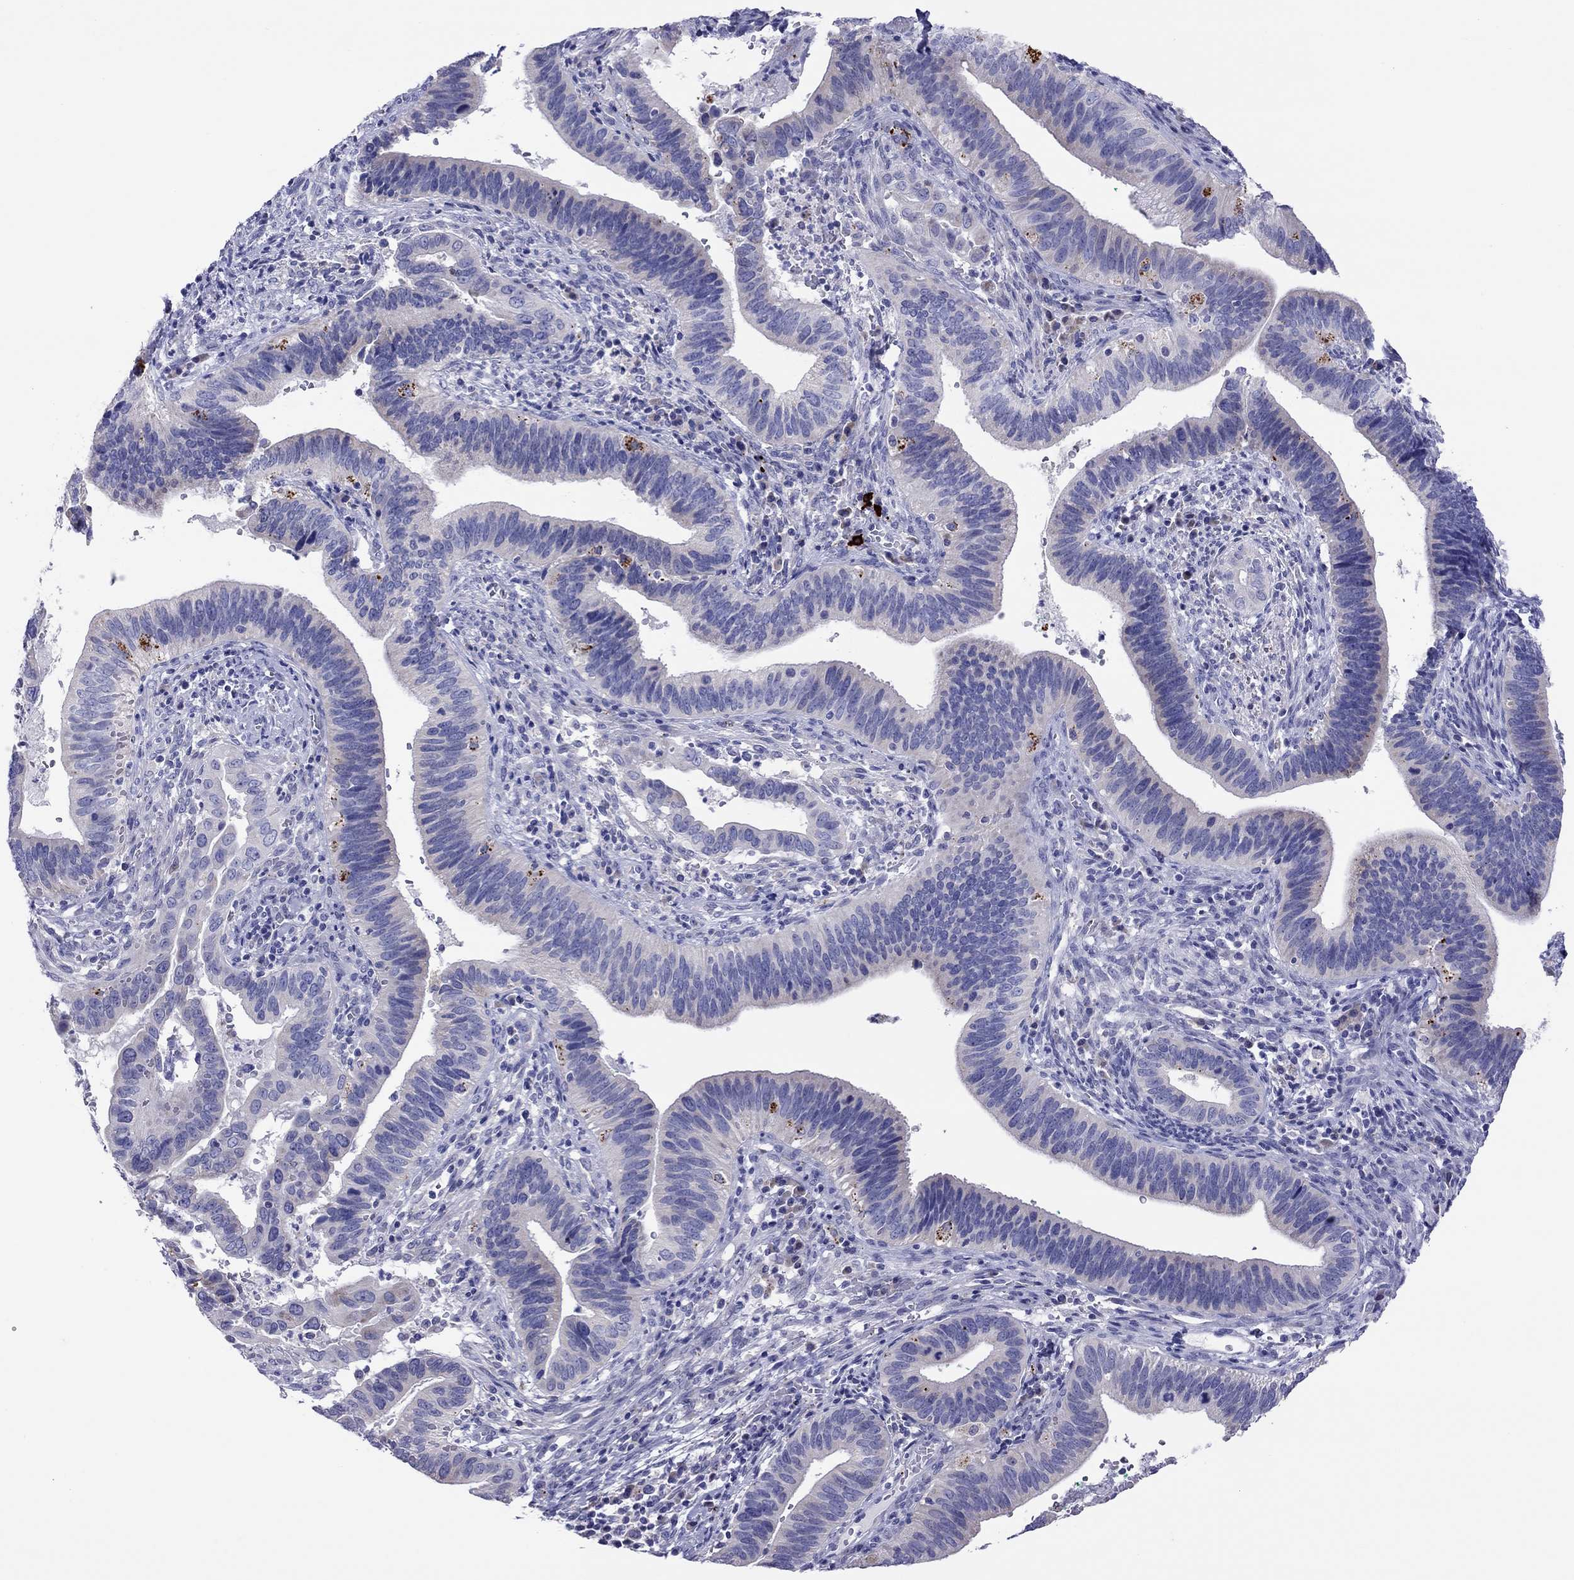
{"staining": {"intensity": "negative", "quantity": "none", "location": "none"}, "tissue": "cervical cancer", "cell_type": "Tumor cells", "image_type": "cancer", "snomed": [{"axis": "morphology", "description": "Adenocarcinoma, NOS"}, {"axis": "topography", "description": "Cervix"}], "caption": "Immunohistochemistry histopathology image of human adenocarcinoma (cervical) stained for a protein (brown), which displays no expression in tumor cells.", "gene": "COL9A1", "patient": {"sex": "female", "age": 42}}